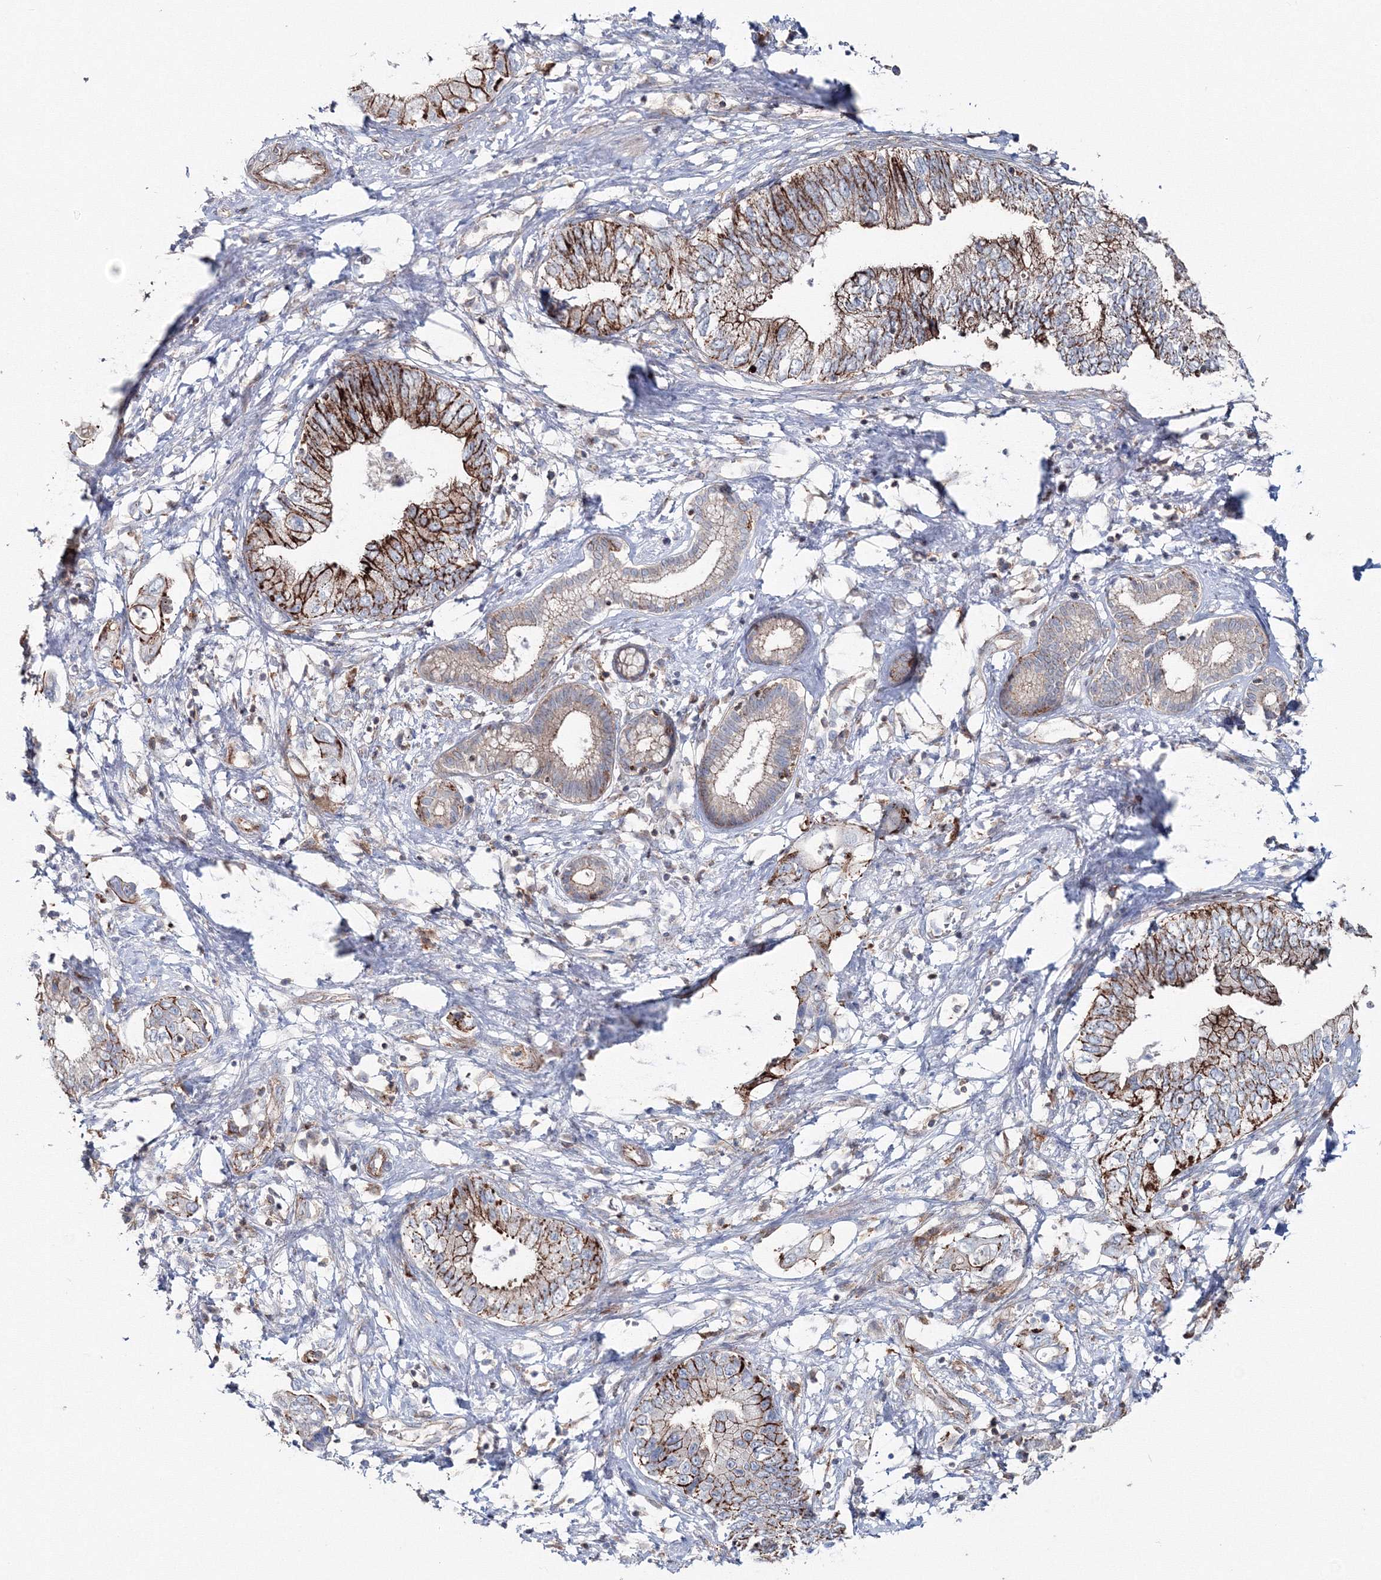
{"staining": {"intensity": "strong", "quantity": "25%-75%", "location": "cytoplasmic/membranous"}, "tissue": "pancreatic cancer", "cell_type": "Tumor cells", "image_type": "cancer", "snomed": [{"axis": "morphology", "description": "Adenocarcinoma, NOS"}, {"axis": "topography", "description": "Pancreas"}], "caption": "The histopathology image demonstrates staining of pancreatic cancer (adenocarcinoma), revealing strong cytoplasmic/membranous protein positivity (brown color) within tumor cells.", "gene": "GGA2", "patient": {"sex": "female", "age": 73}}